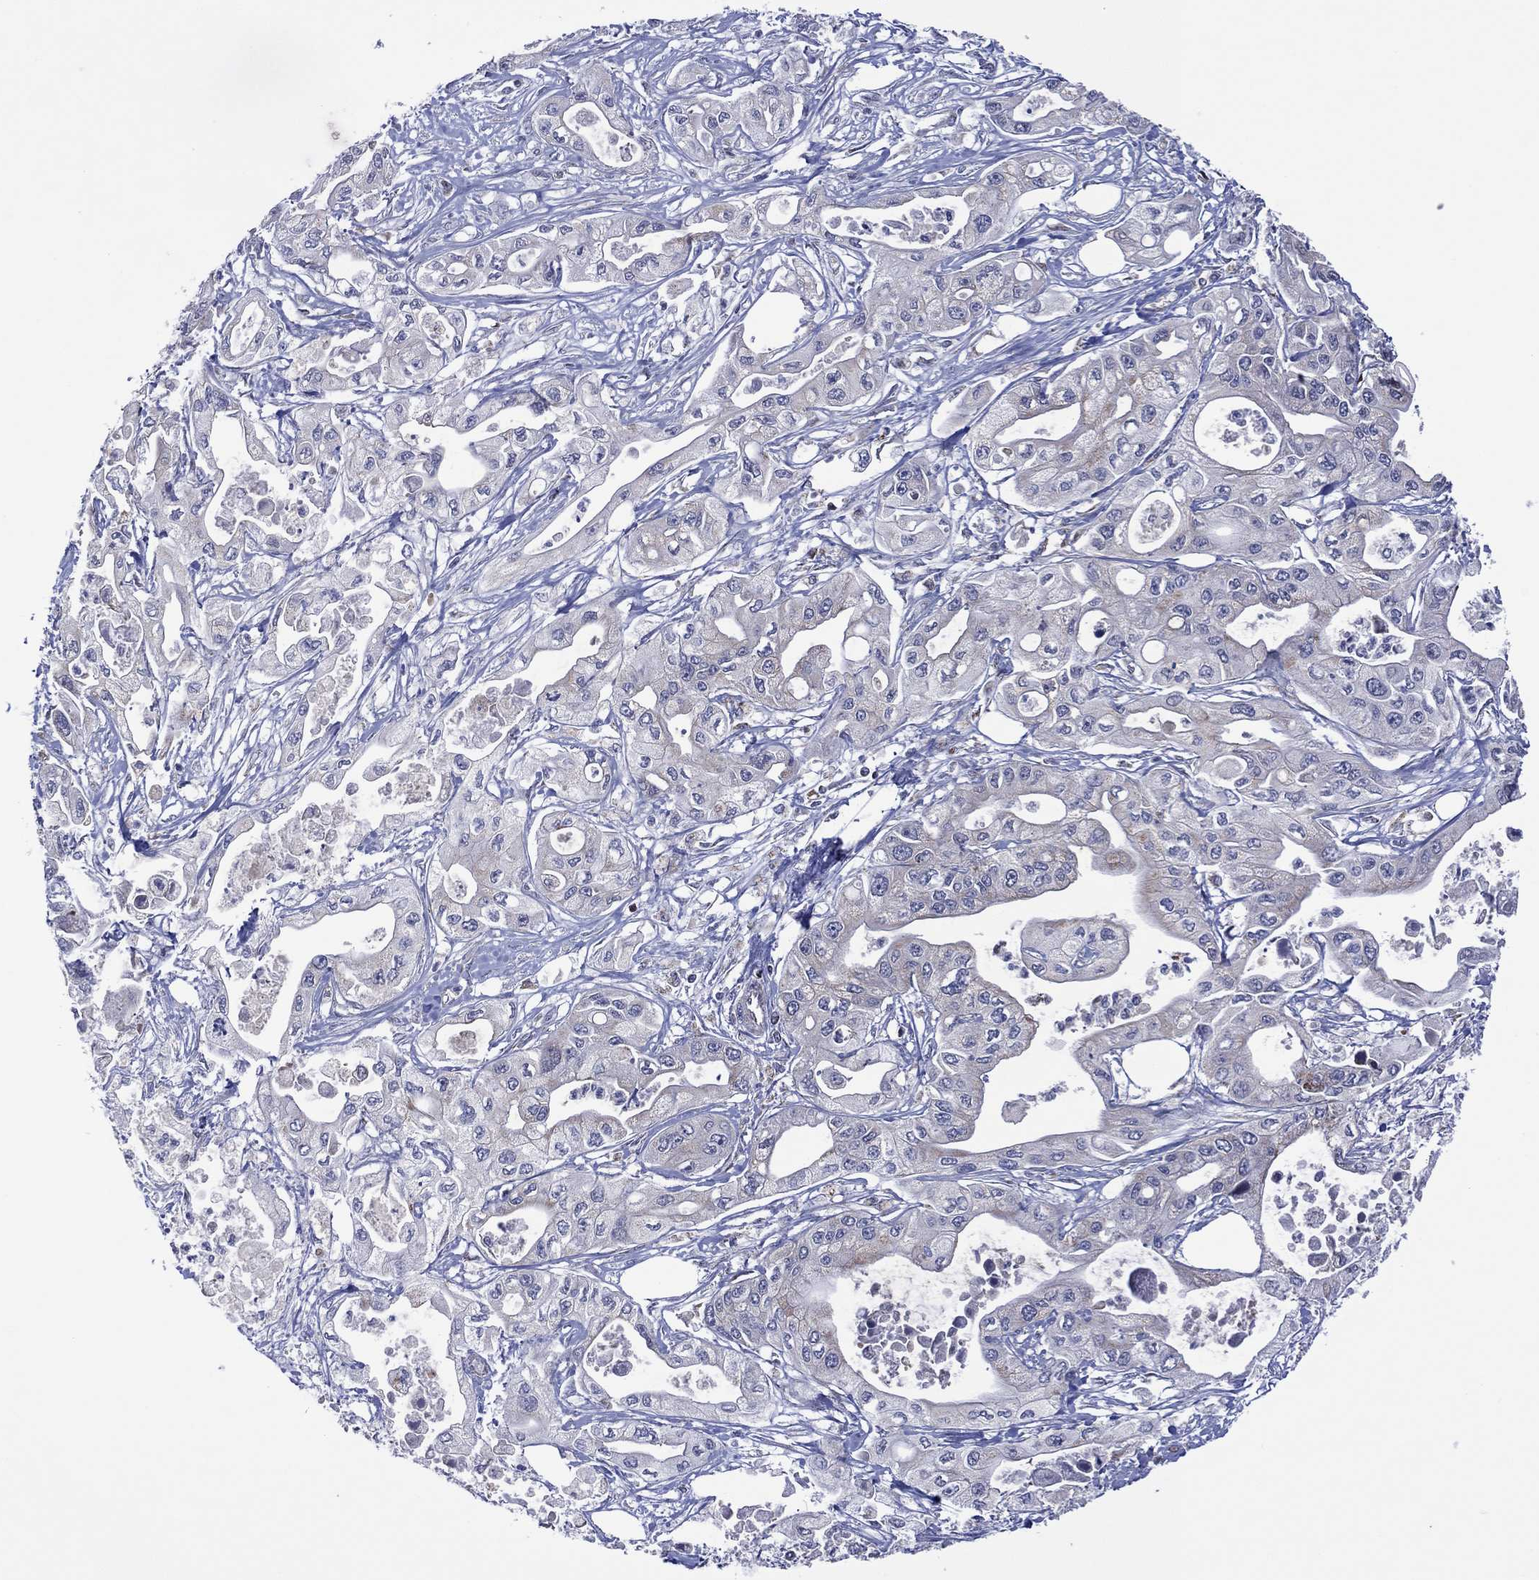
{"staining": {"intensity": "negative", "quantity": "none", "location": "none"}, "tissue": "pancreatic cancer", "cell_type": "Tumor cells", "image_type": "cancer", "snomed": [{"axis": "morphology", "description": "Adenocarcinoma, NOS"}, {"axis": "topography", "description": "Pancreas"}], "caption": "Tumor cells show no significant protein staining in adenocarcinoma (pancreatic).", "gene": "PIDD1", "patient": {"sex": "male", "age": 70}}